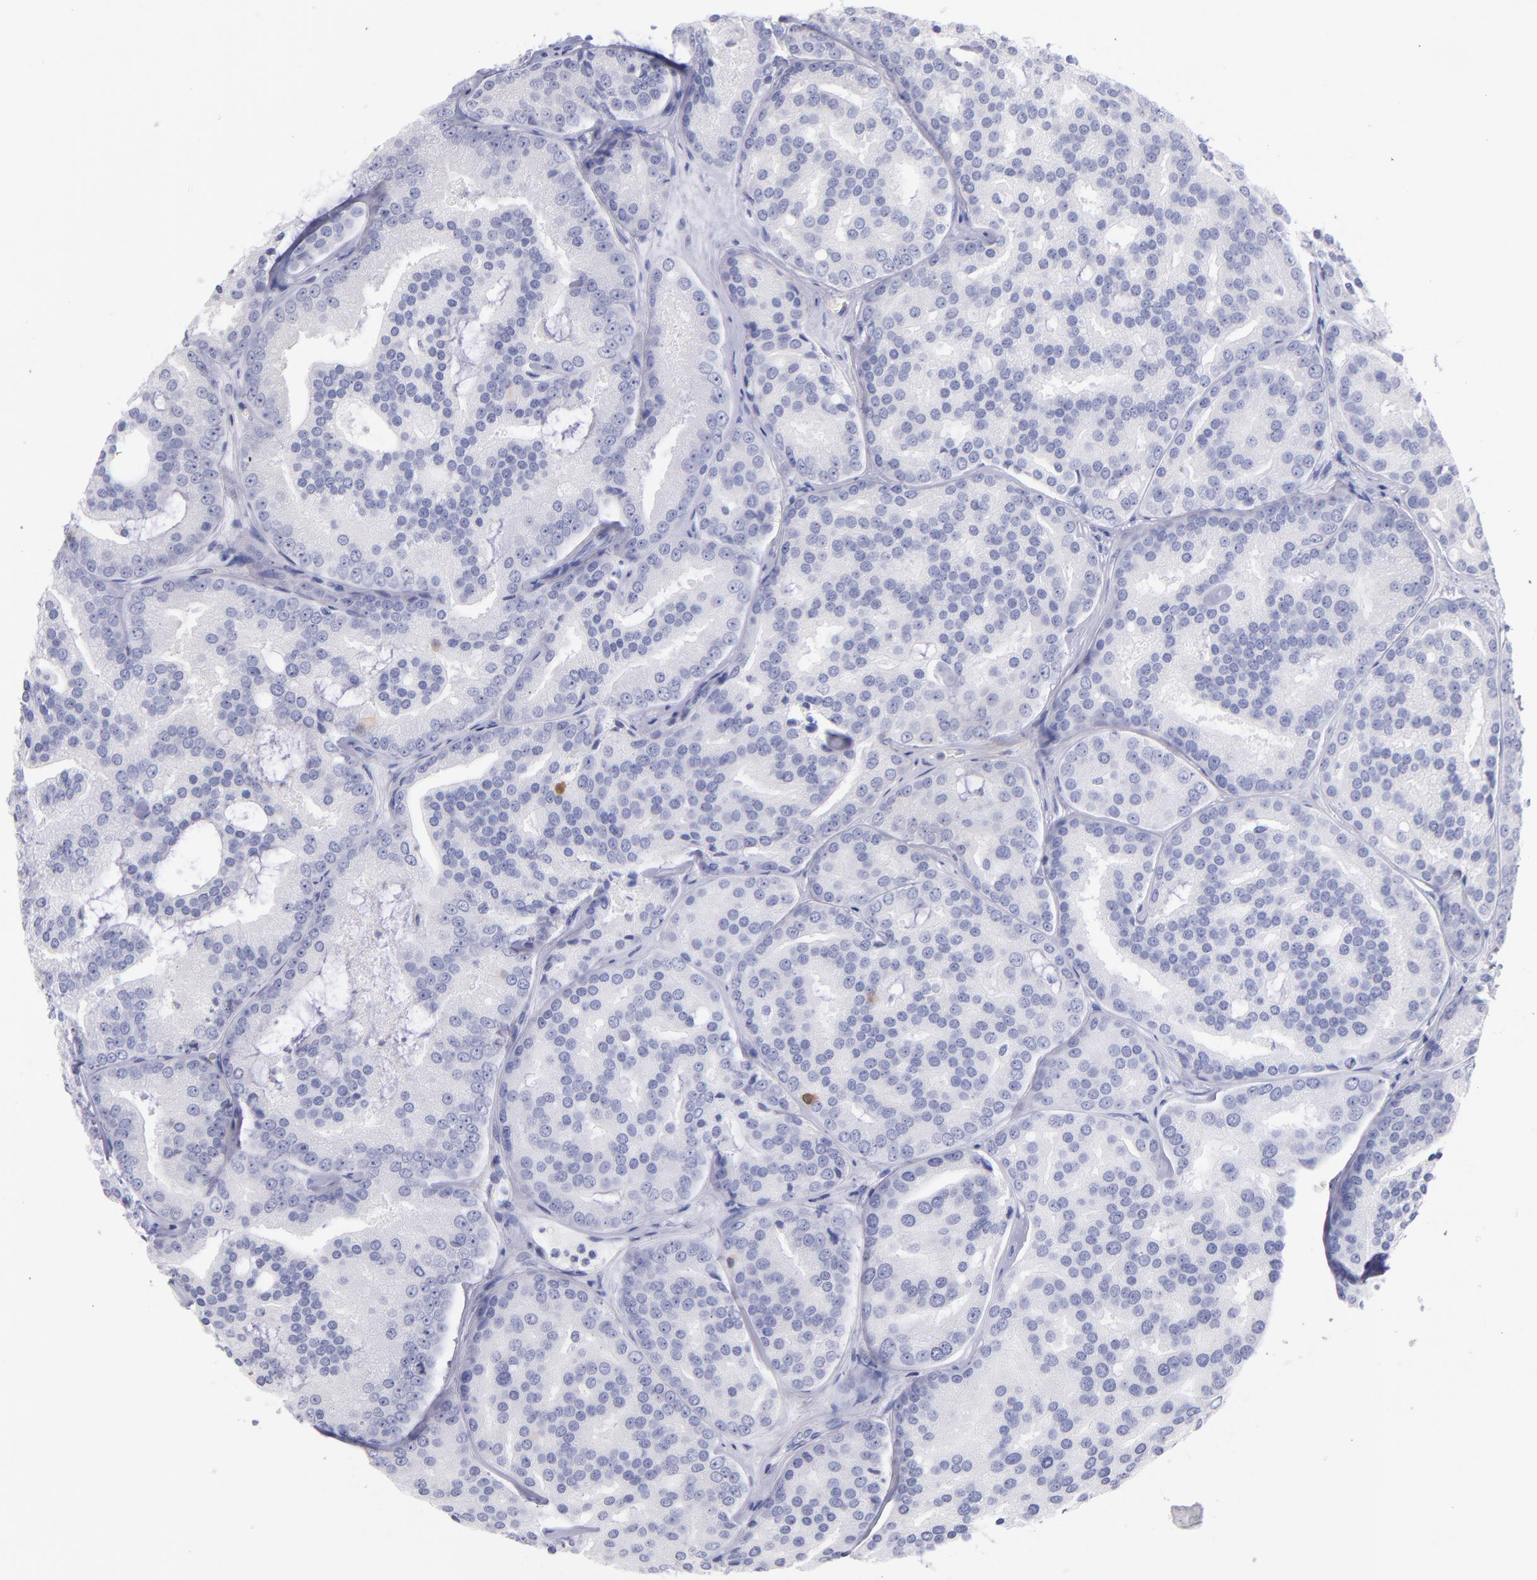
{"staining": {"intensity": "moderate", "quantity": "<25%", "location": "nuclear"}, "tissue": "prostate cancer", "cell_type": "Tumor cells", "image_type": "cancer", "snomed": [{"axis": "morphology", "description": "Adenocarcinoma, High grade"}, {"axis": "topography", "description": "Prostate"}], "caption": "High-grade adenocarcinoma (prostate) stained for a protein (brown) shows moderate nuclear positive expression in about <25% of tumor cells.", "gene": "SCGN", "patient": {"sex": "male", "age": 64}}